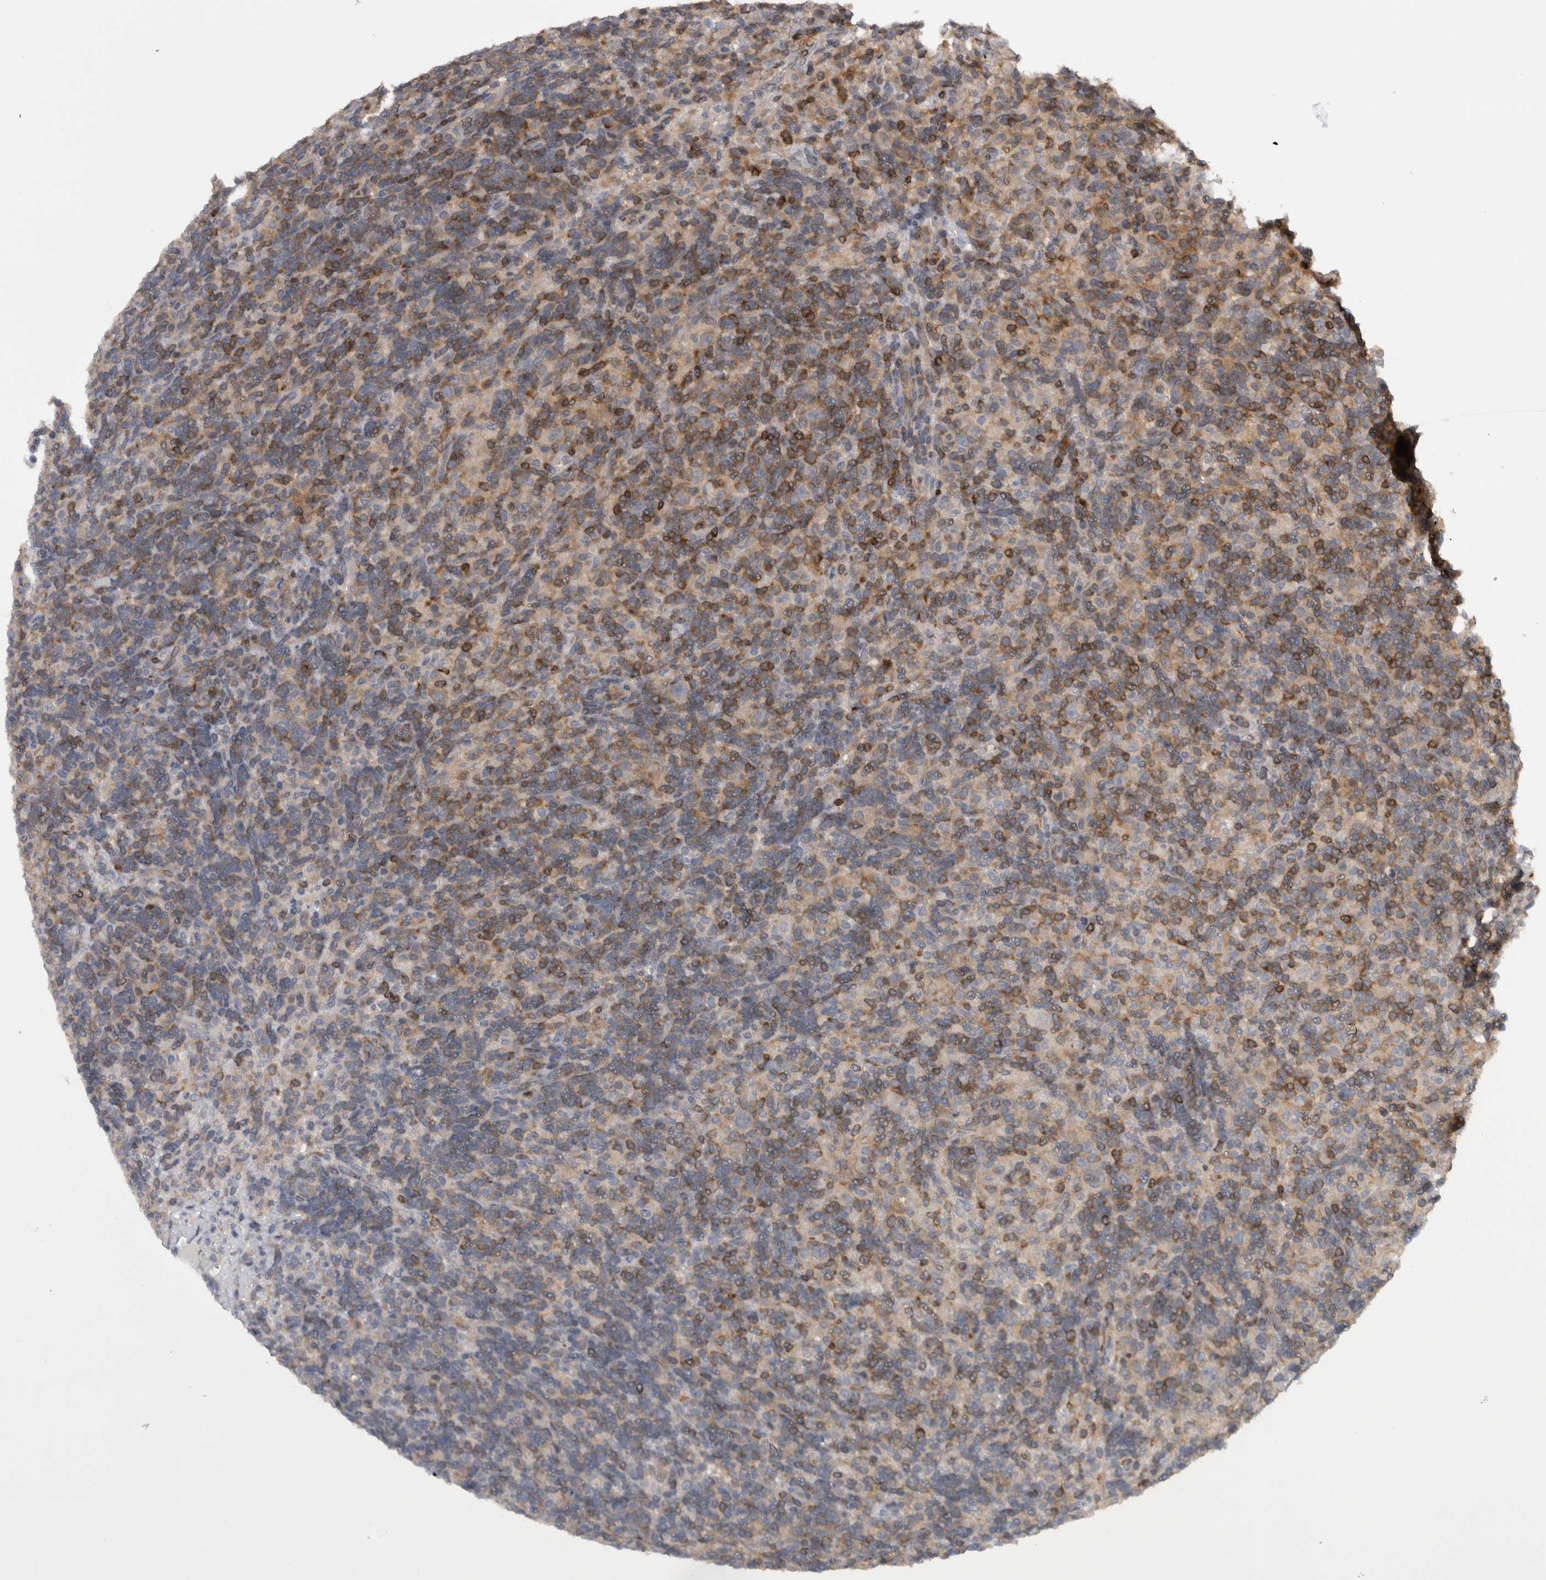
{"staining": {"intensity": "negative", "quantity": "none", "location": "none"}, "tissue": "lymphoma", "cell_type": "Tumor cells", "image_type": "cancer", "snomed": [{"axis": "morphology", "description": "Hodgkin's disease, NOS"}, {"axis": "topography", "description": "Lymph node"}], "caption": "DAB immunohistochemical staining of human Hodgkin's disease shows no significant positivity in tumor cells.", "gene": "NFATC2", "patient": {"sex": "male", "age": 70}}